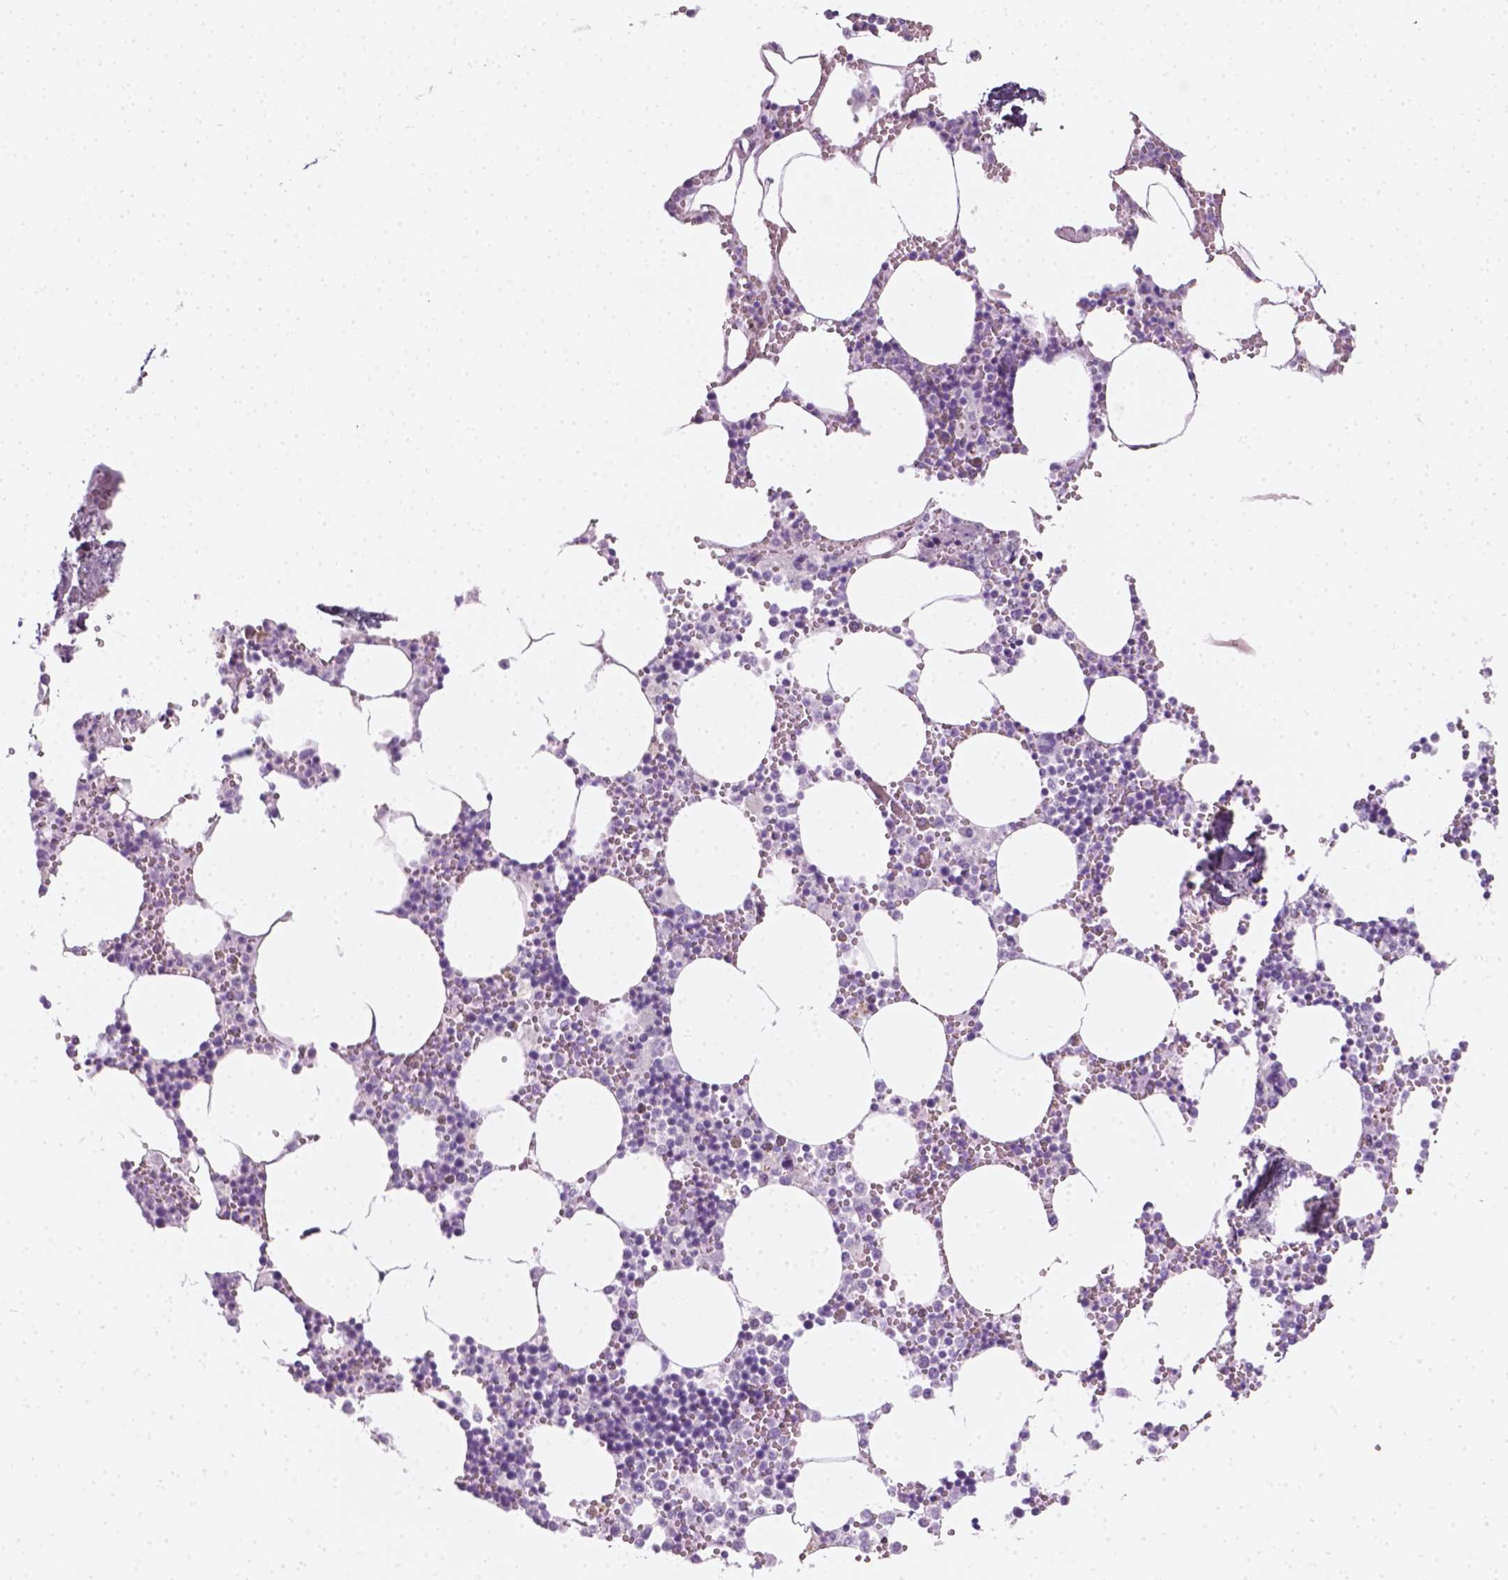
{"staining": {"intensity": "negative", "quantity": "none", "location": "none"}, "tissue": "bone marrow", "cell_type": "Hematopoietic cells", "image_type": "normal", "snomed": [{"axis": "morphology", "description": "Normal tissue, NOS"}, {"axis": "topography", "description": "Bone marrow"}], "caption": "Hematopoietic cells are negative for brown protein staining in unremarkable bone marrow. The staining is performed using DAB (3,3'-diaminobenzidine) brown chromogen with nuclei counter-stained in using hematoxylin.", "gene": "SCG3", "patient": {"sex": "male", "age": 54}}